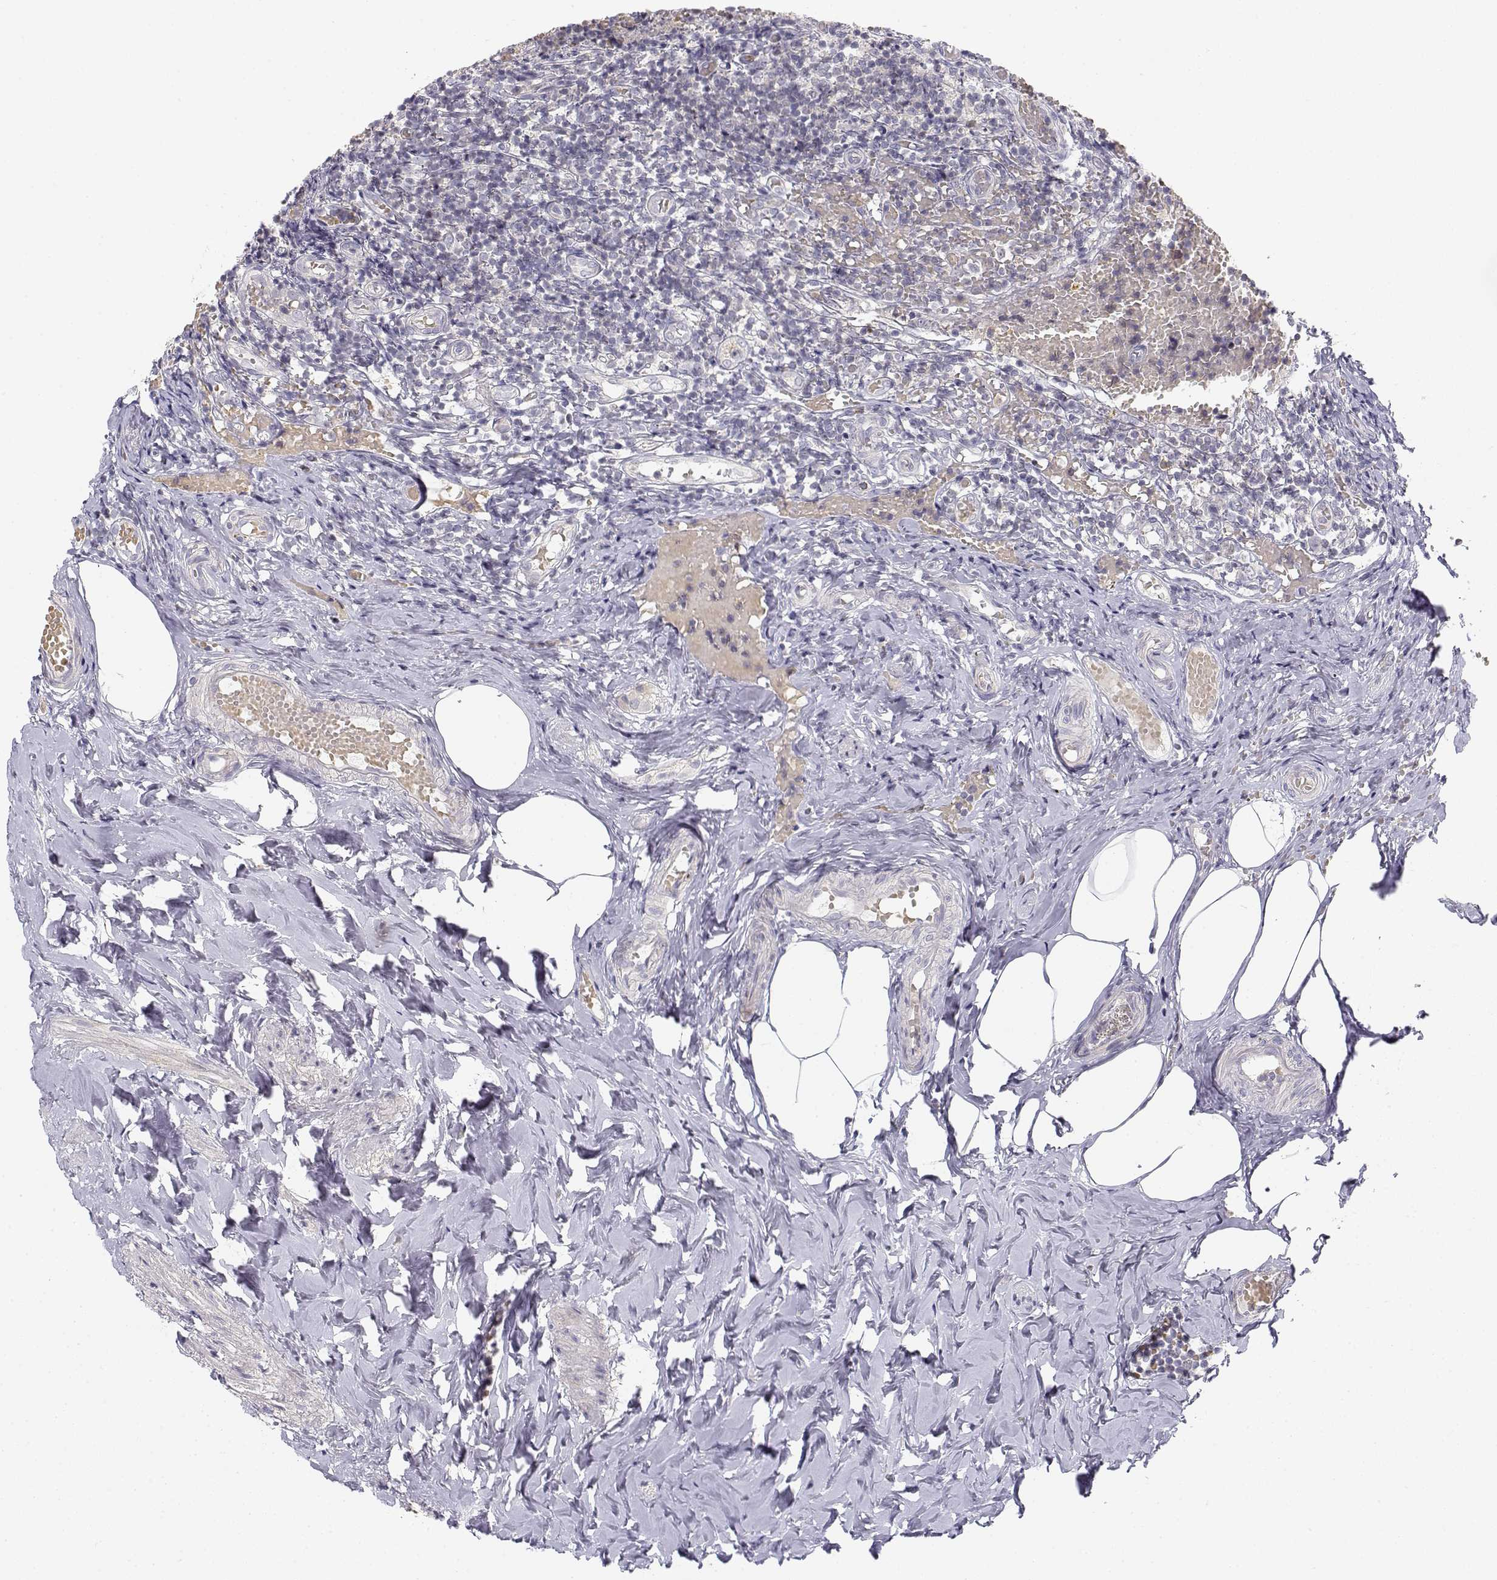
{"staining": {"intensity": "negative", "quantity": "none", "location": "none"}, "tissue": "appendix", "cell_type": "Glandular cells", "image_type": "normal", "snomed": [{"axis": "morphology", "description": "Normal tissue, NOS"}, {"axis": "topography", "description": "Appendix"}], "caption": "An image of appendix stained for a protein demonstrates no brown staining in glandular cells. (DAB (3,3'-diaminobenzidine) immunohistochemistry (IHC), high magnification).", "gene": "GLIPR1L2", "patient": {"sex": "female", "age": 32}}